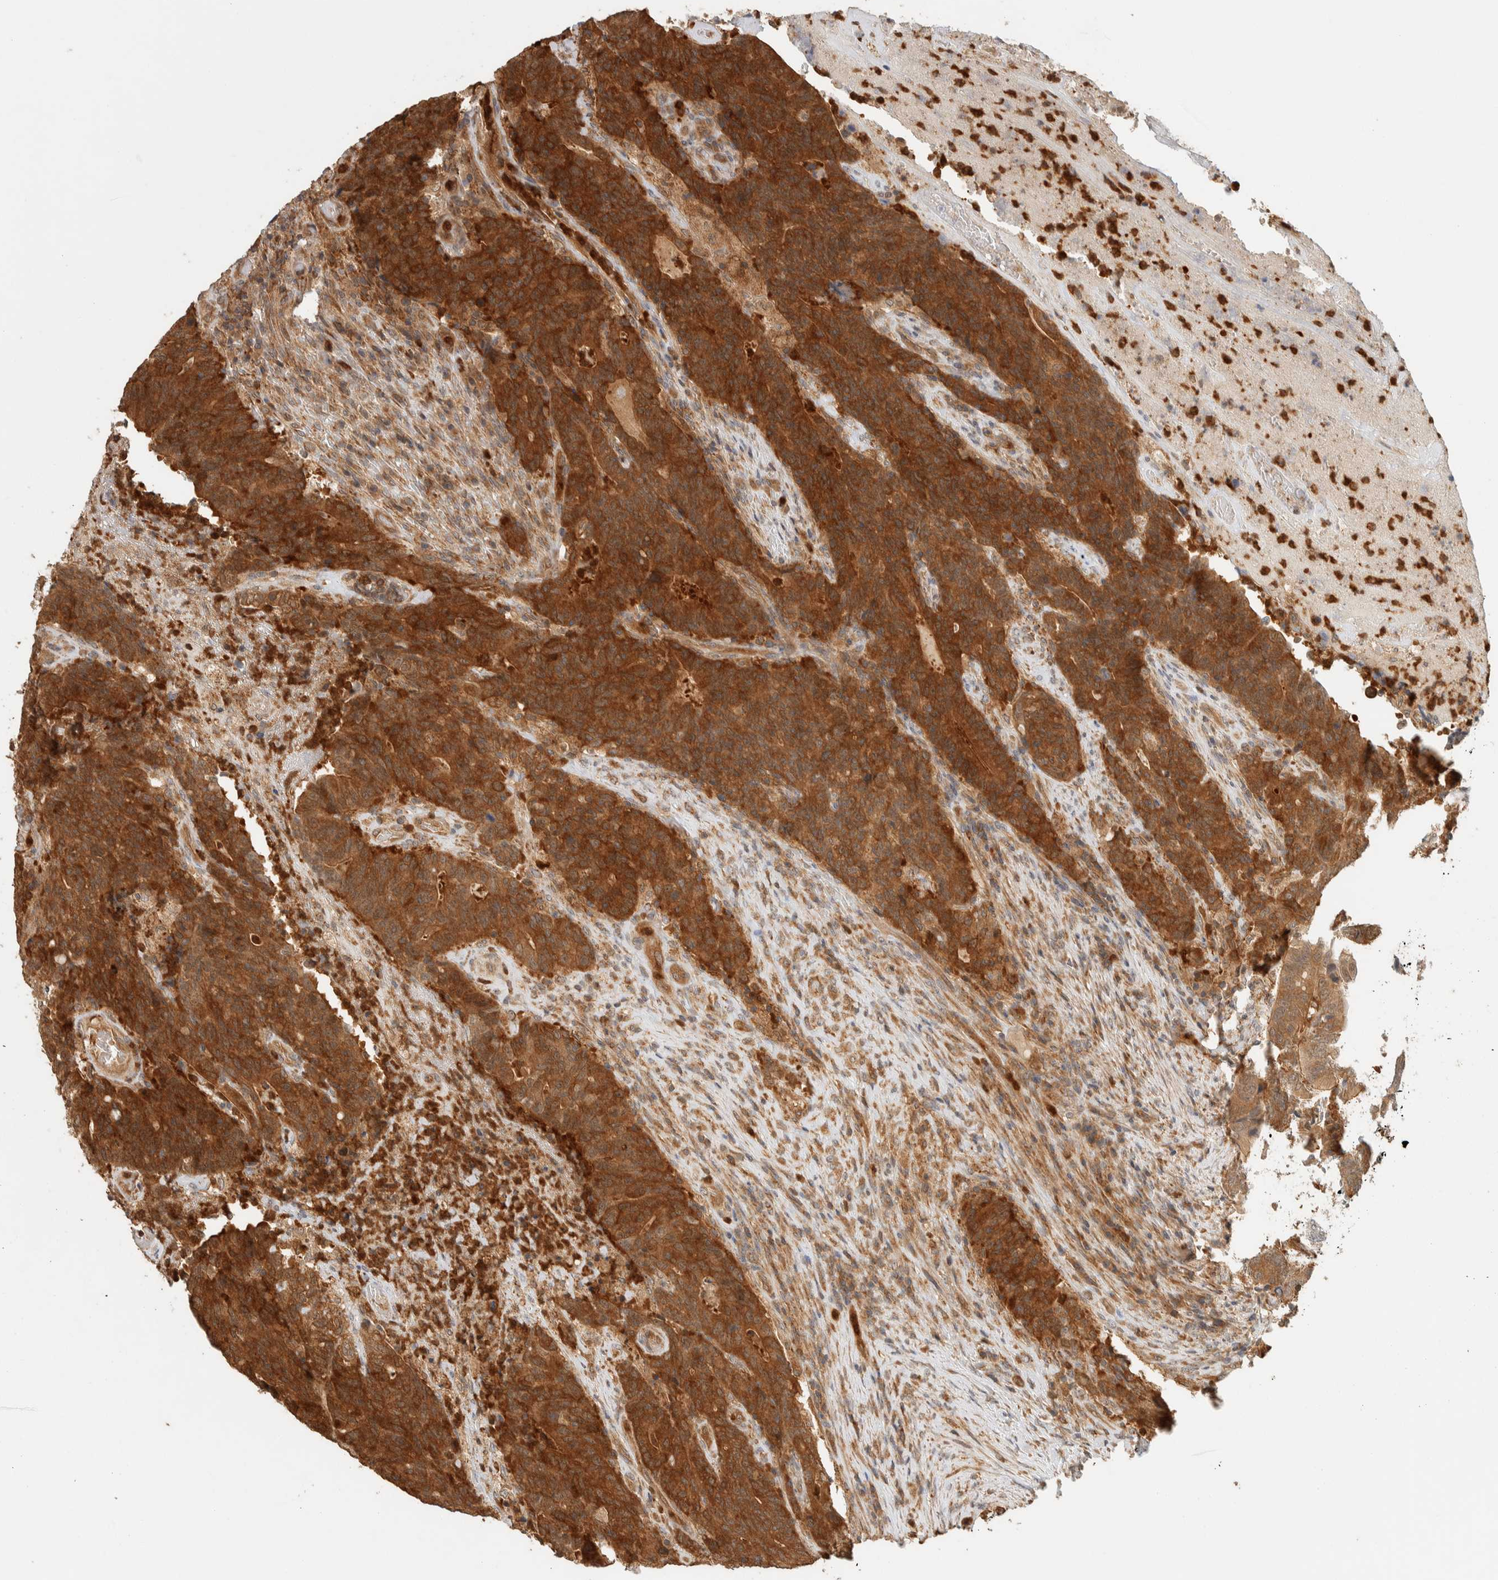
{"staining": {"intensity": "strong", "quantity": ">75%", "location": "cytoplasmic/membranous"}, "tissue": "colorectal cancer", "cell_type": "Tumor cells", "image_type": "cancer", "snomed": [{"axis": "morphology", "description": "Normal tissue, NOS"}, {"axis": "morphology", "description": "Adenocarcinoma, NOS"}, {"axis": "topography", "description": "Colon"}], "caption": "Immunohistochemistry (IHC) micrograph of adenocarcinoma (colorectal) stained for a protein (brown), which shows high levels of strong cytoplasmic/membranous staining in about >75% of tumor cells.", "gene": "ADSS2", "patient": {"sex": "female", "age": 75}}